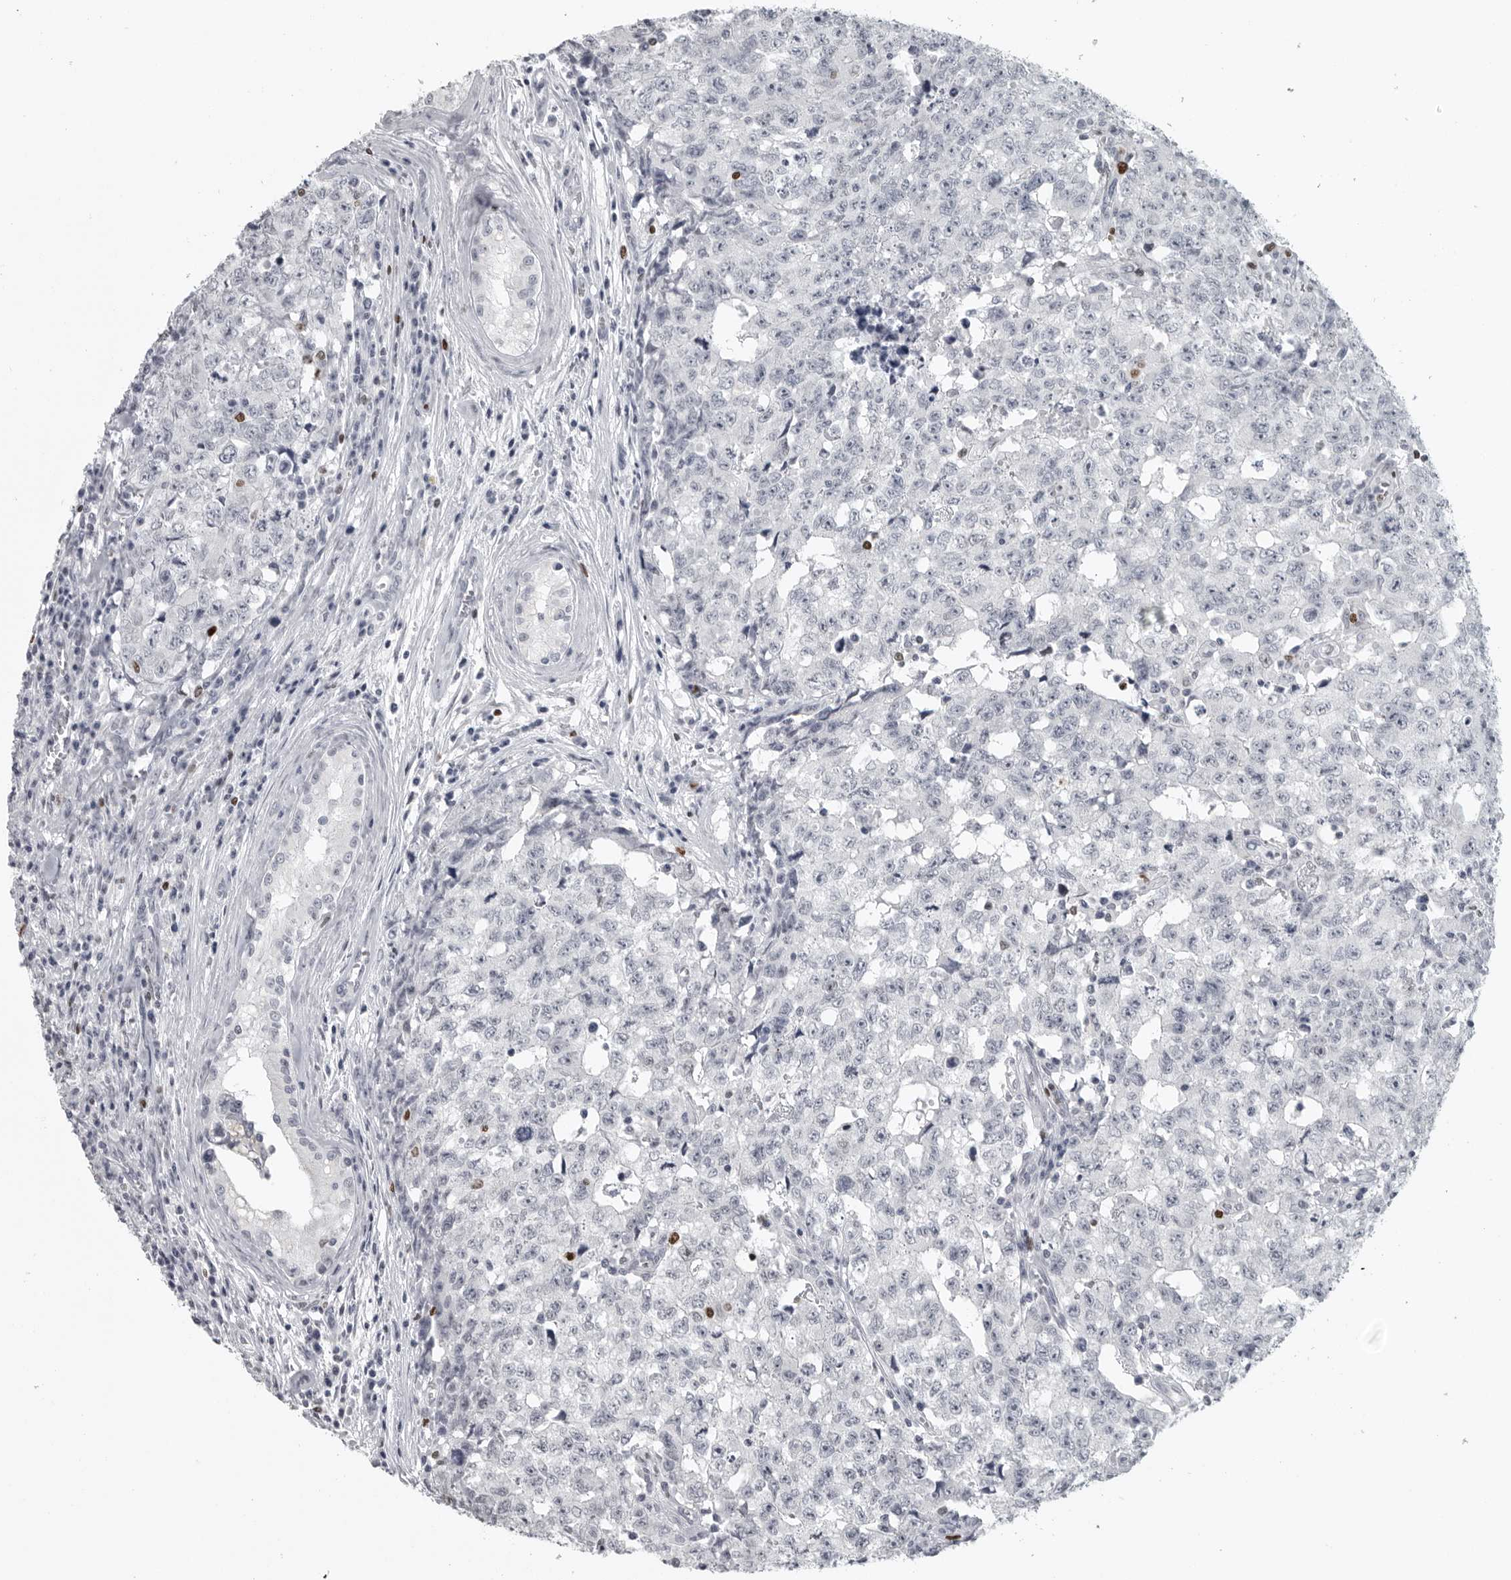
{"staining": {"intensity": "negative", "quantity": "none", "location": "none"}, "tissue": "testis cancer", "cell_type": "Tumor cells", "image_type": "cancer", "snomed": [{"axis": "morphology", "description": "Carcinoma, Embryonal, NOS"}, {"axis": "topography", "description": "Testis"}], "caption": "Testis embryonal carcinoma was stained to show a protein in brown. There is no significant positivity in tumor cells.", "gene": "SATB2", "patient": {"sex": "male", "age": 28}}